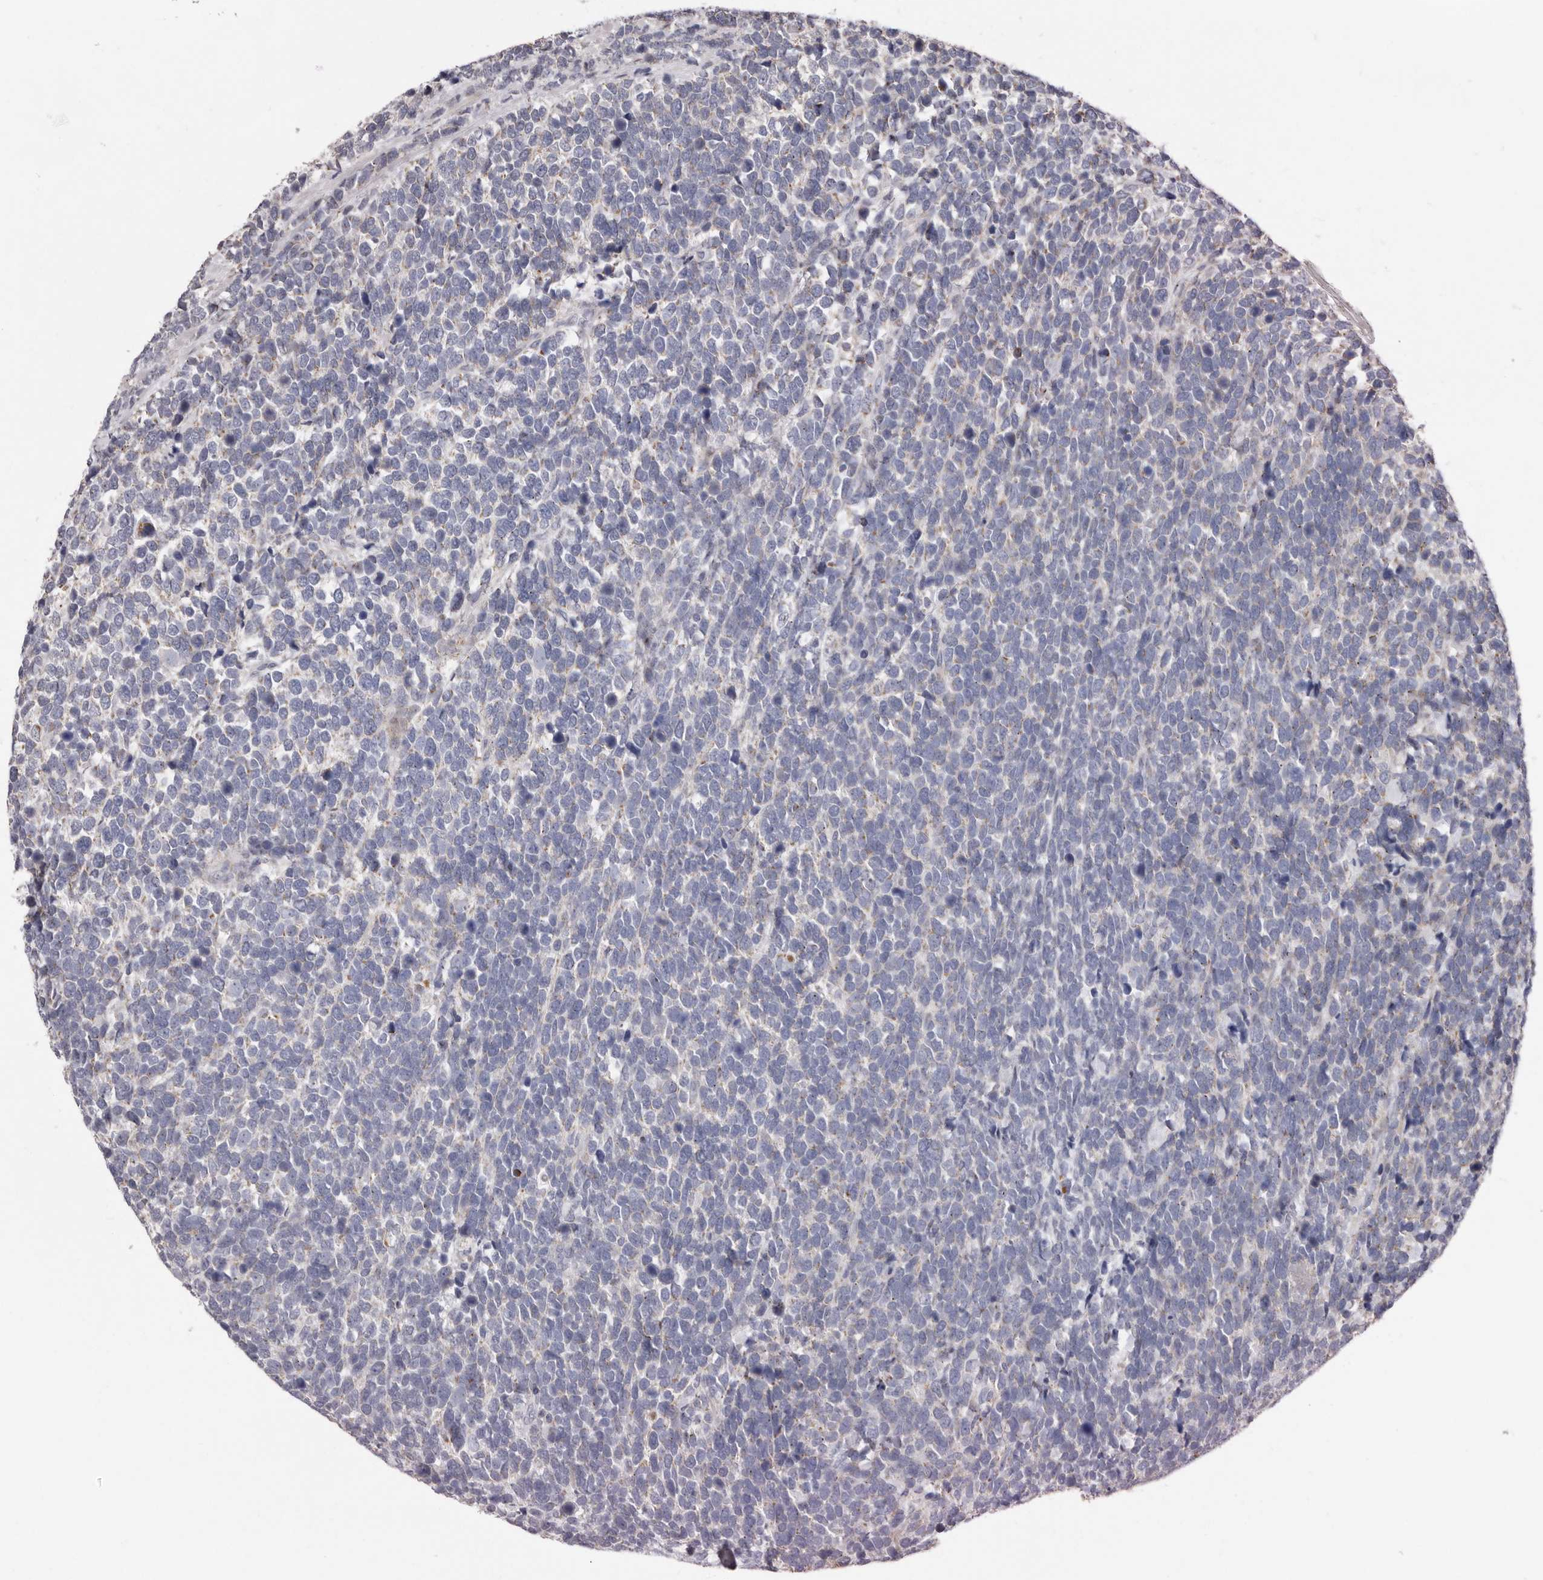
{"staining": {"intensity": "negative", "quantity": "none", "location": "none"}, "tissue": "urothelial cancer", "cell_type": "Tumor cells", "image_type": "cancer", "snomed": [{"axis": "morphology", "description": "Urothelial carcinoma, High grade"}, {"axis": "topography", "description": "Urinary bladder"}], "caption": "Tumor cells show no significant protein staining in urothelial cancer.", "gene": "TIMM17B", "patient": {"sex": "female", "age": 82}}